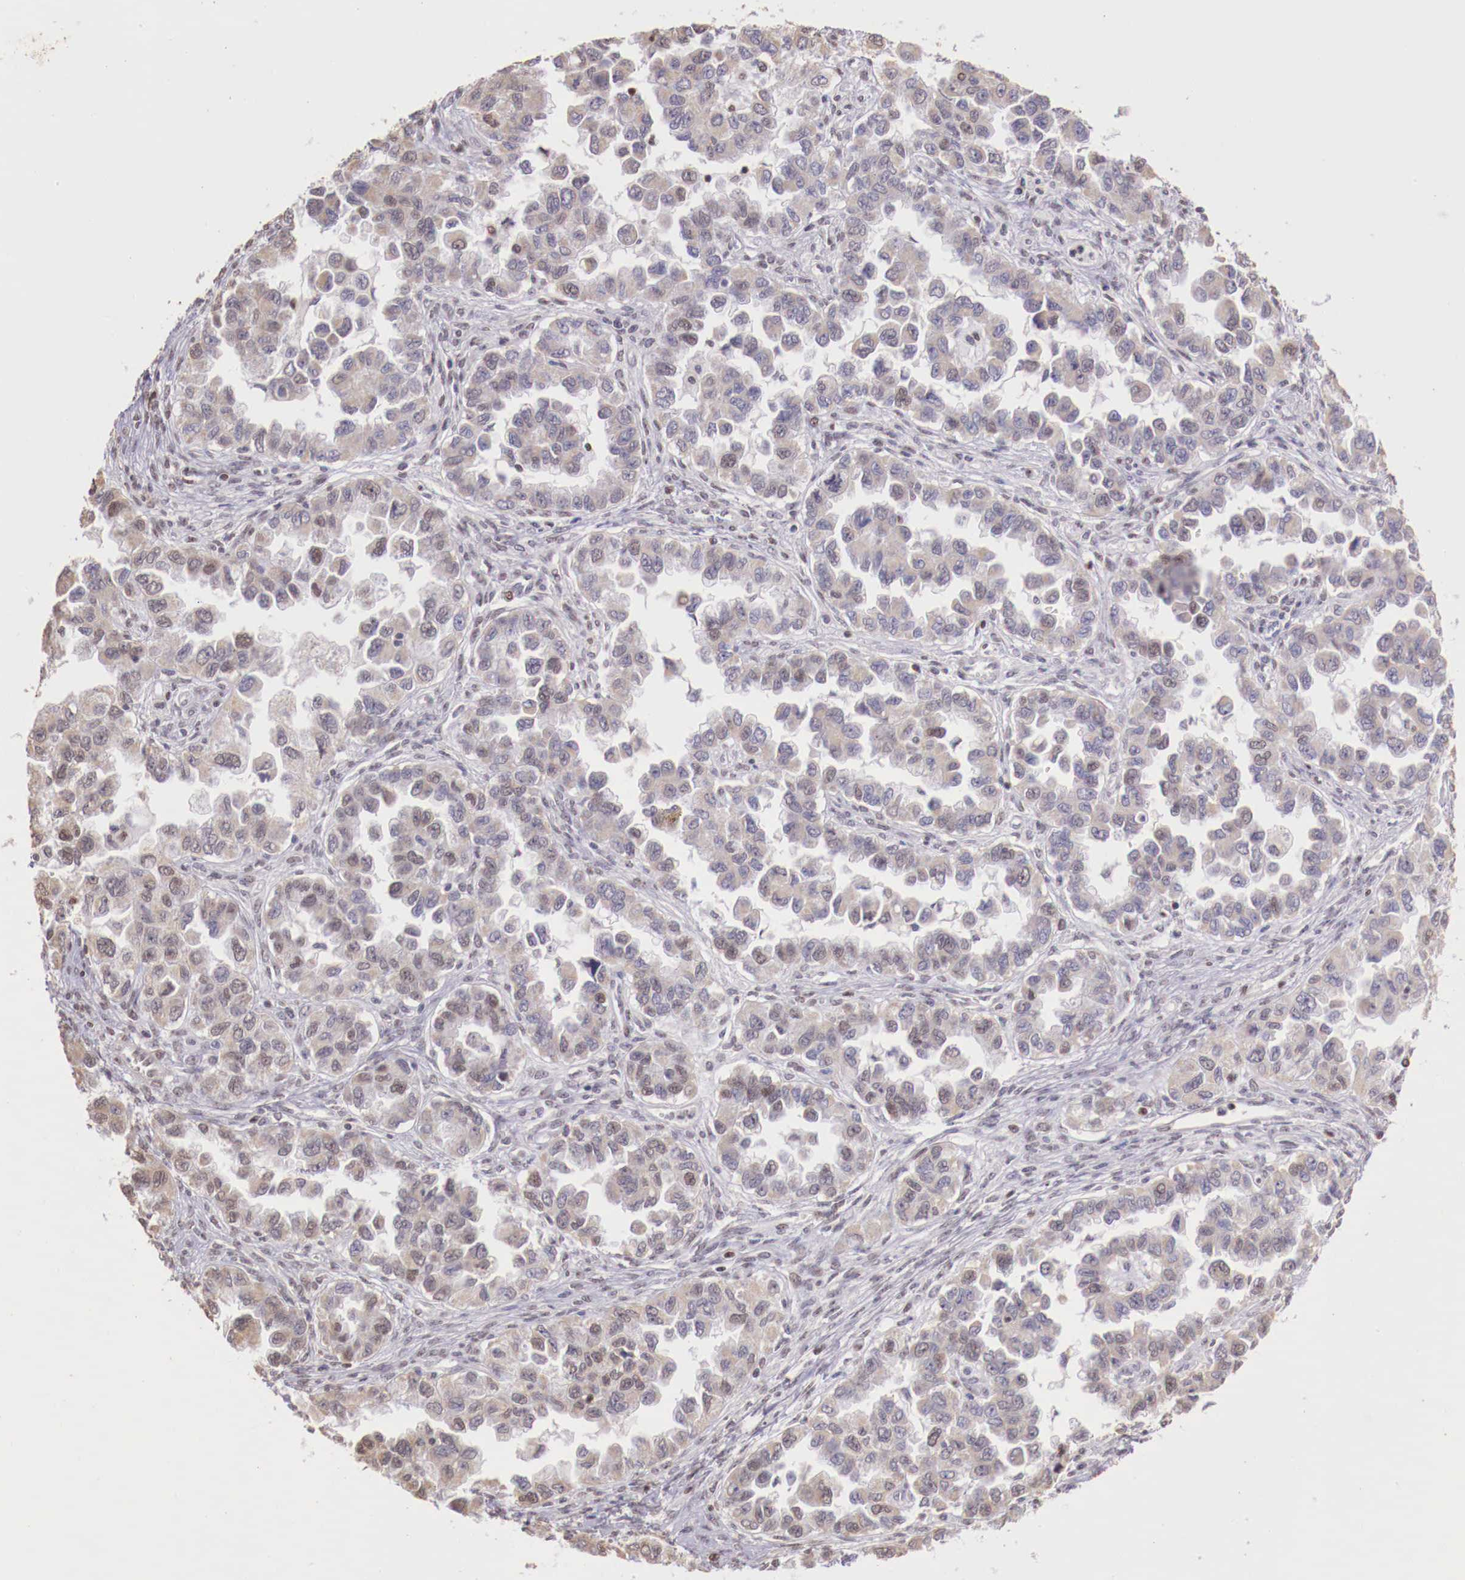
{"staining": {"intensity": "weak", "quantity": "<25%", "location": "cytoplasmic/membranous"}, "tissue": "ovarian cancer", "cell_type": "Tumor cells", "image_type": "cancer", "snomed": [{"axis": "morphology", "description": "Cystadenocarcinoma, serous, NOS"}, {"axis": "topography", "description": "Ovary"}], "caption": "Protein analysis of ovarian serous cystadenocarcinoma reveals no significant staining in tumor cells.", "gene": "SP1", "patient": {"sex": "female", "age": 84}}